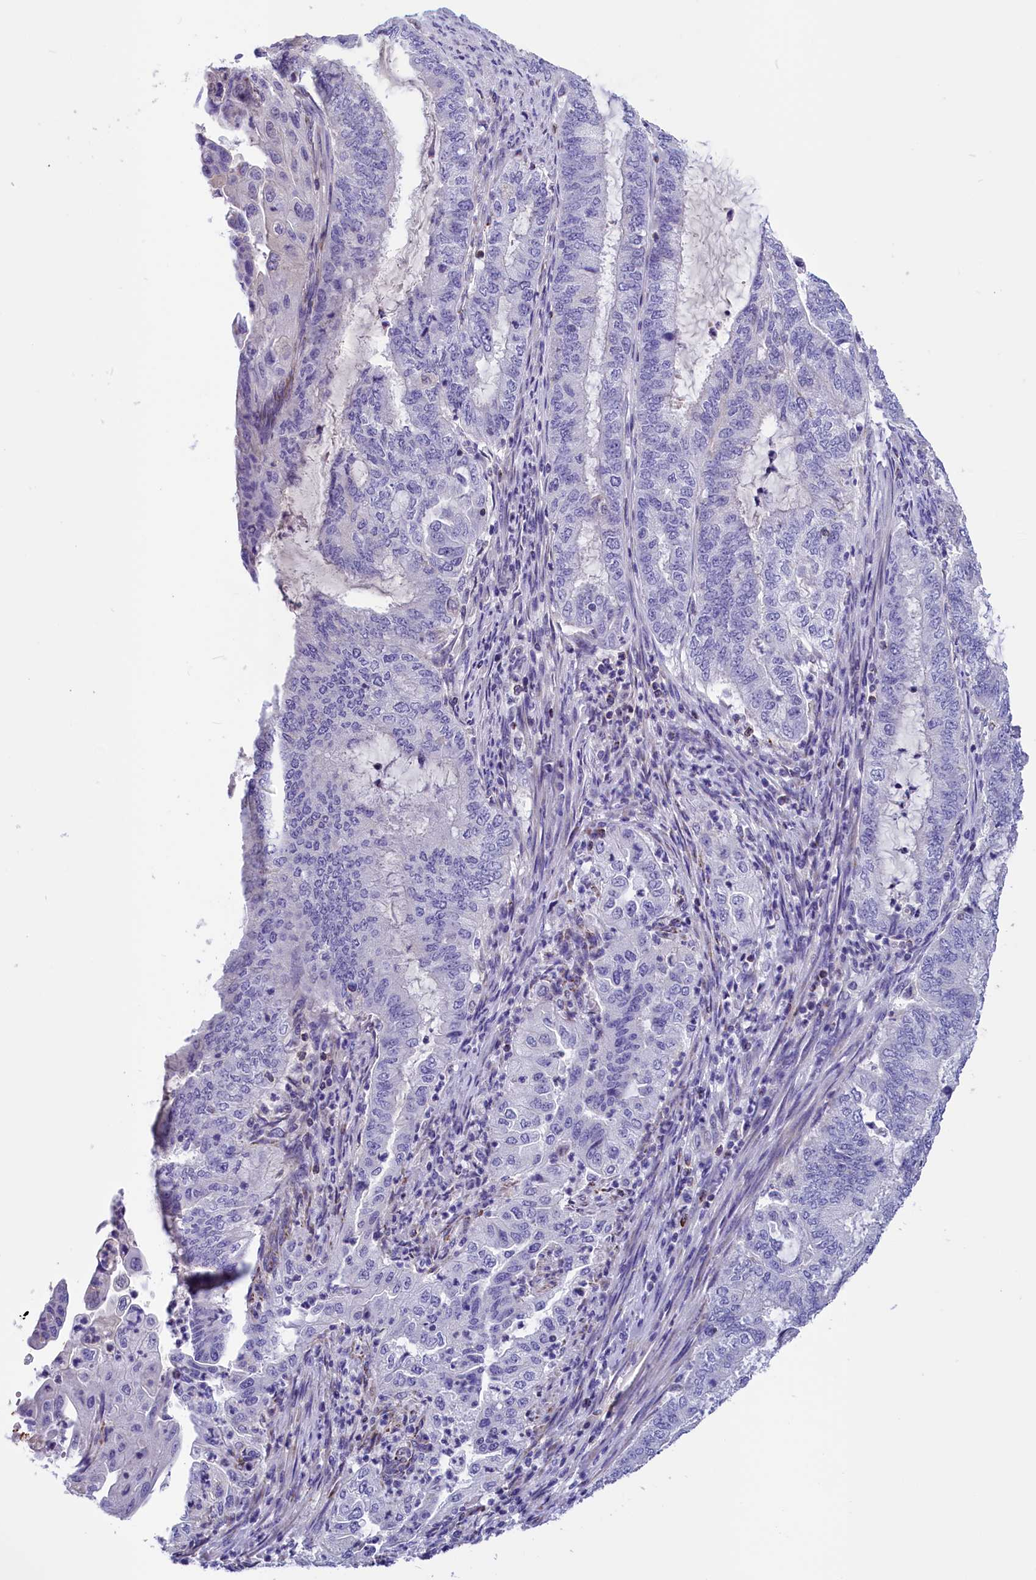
{"staining": {"intensity": "negative", "quantity": "none", "location": "none"}, "tissue": "endometrial cancer", "cell_type": "Tumor cells", "image_type": "cancer", "snomed": [{"axis": "morphology", "description": "Adenocarcinoma, NOS"}, {"axis": "topography", "description": "Endometrium"}], "caption": "Tumor cells are negative for brown protein staining in adenocarcinoma (endometrial).", "gene": "ABAT", "patient": {"sex": "female", "age": 51}}